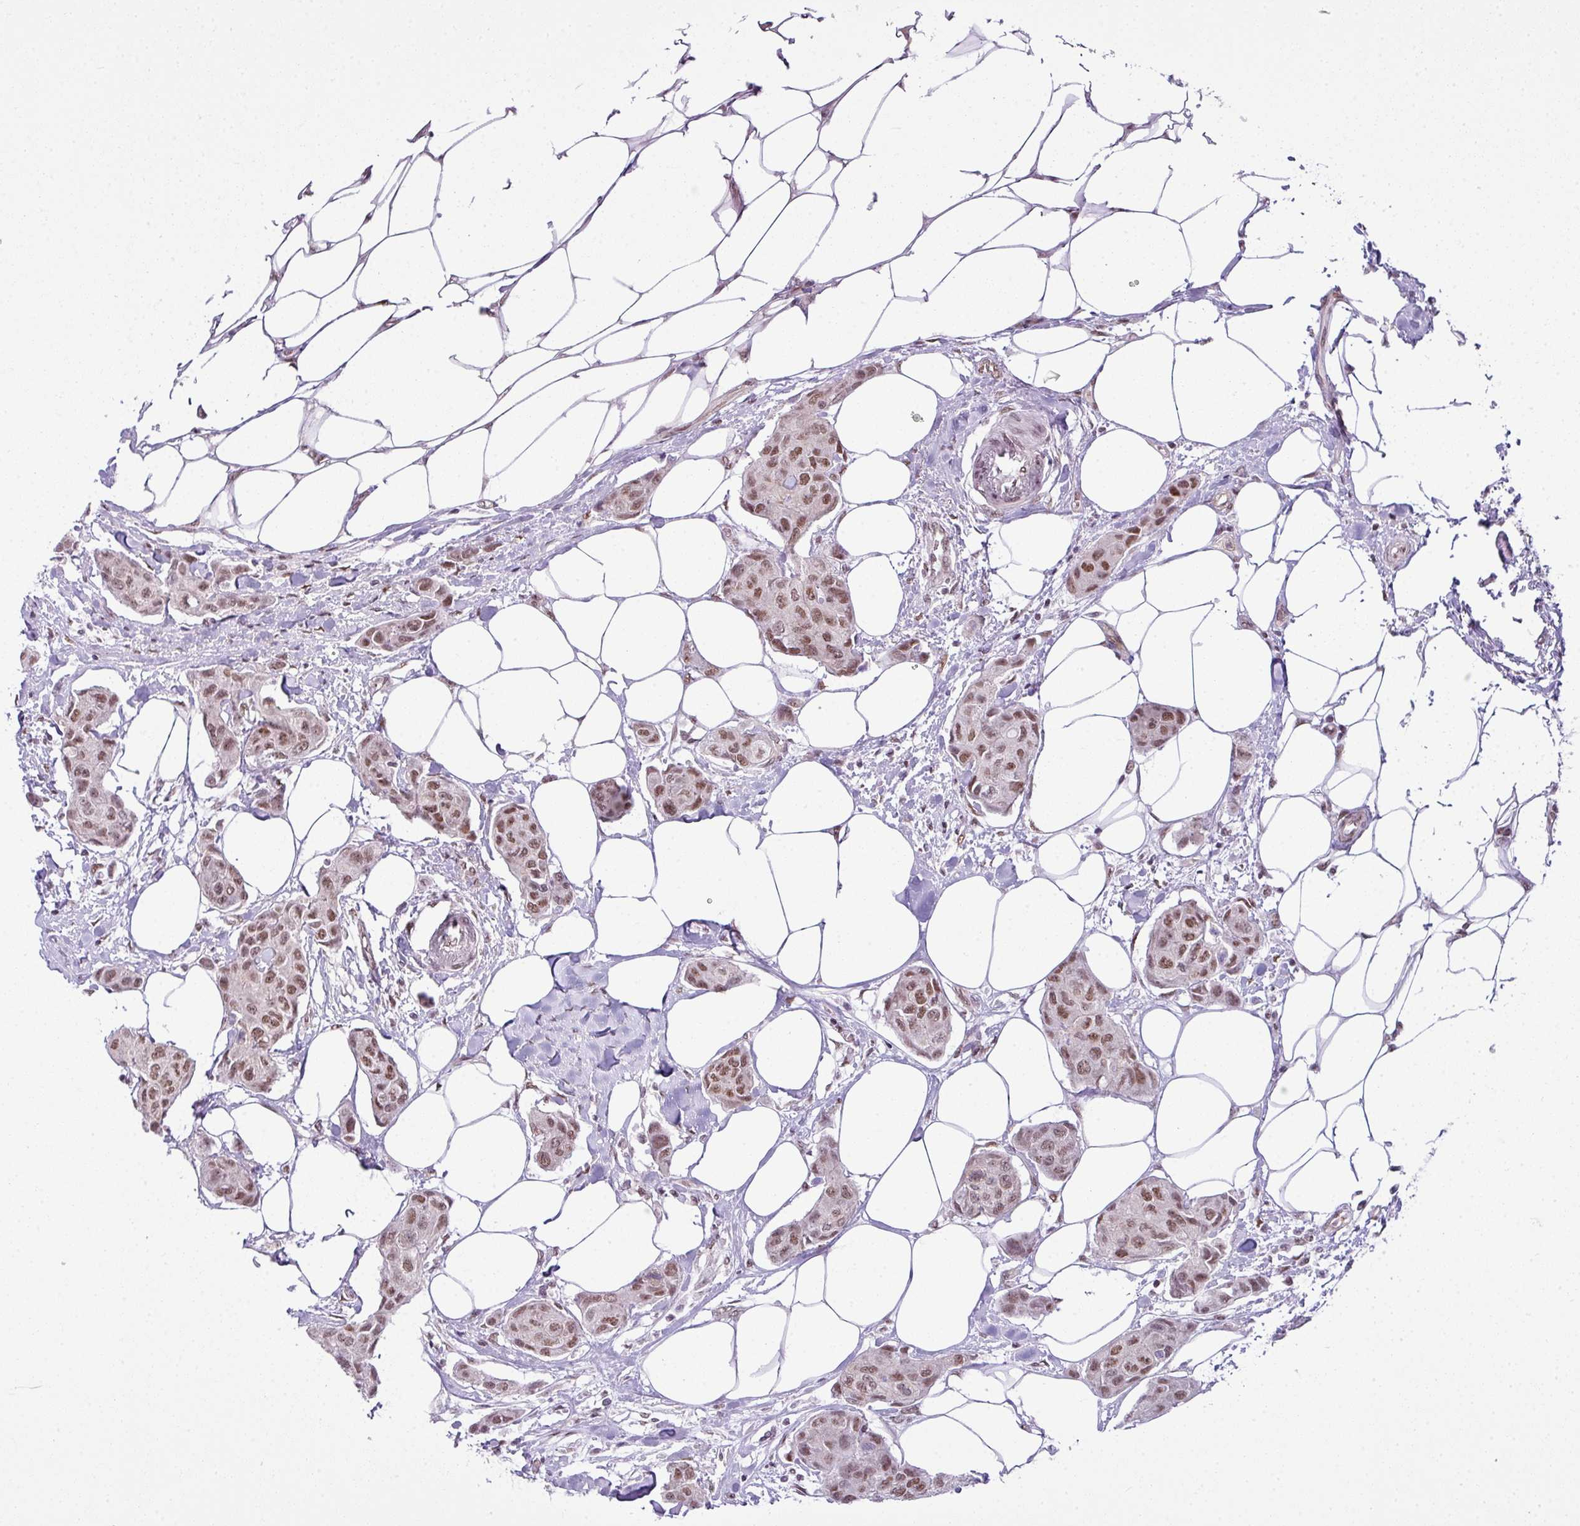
{"staining": {"intensity": "moderate", "quantity": ">75%", "location": "nuclear"}, "tissue": "breast cancer", "cell_type": "Tumor cells", "image_type": "cancer", "snomed": [{"axis": "morphology", "description": "Duct carcinoma"}, {"axis": "topography", "description": "Breast"}, {"axis": "topography", "description": "Lymph node"}], "caption": "A micrograph of breast infiltrating ductal carcinoma stained for a protein demonstrates moderate nuclear brown staining in tumor cells. (DAB IHC with brightfield microscopy, high magnification).", "gene": "ARL6IP4", "patient": {"sex": "female", "age": 80}}